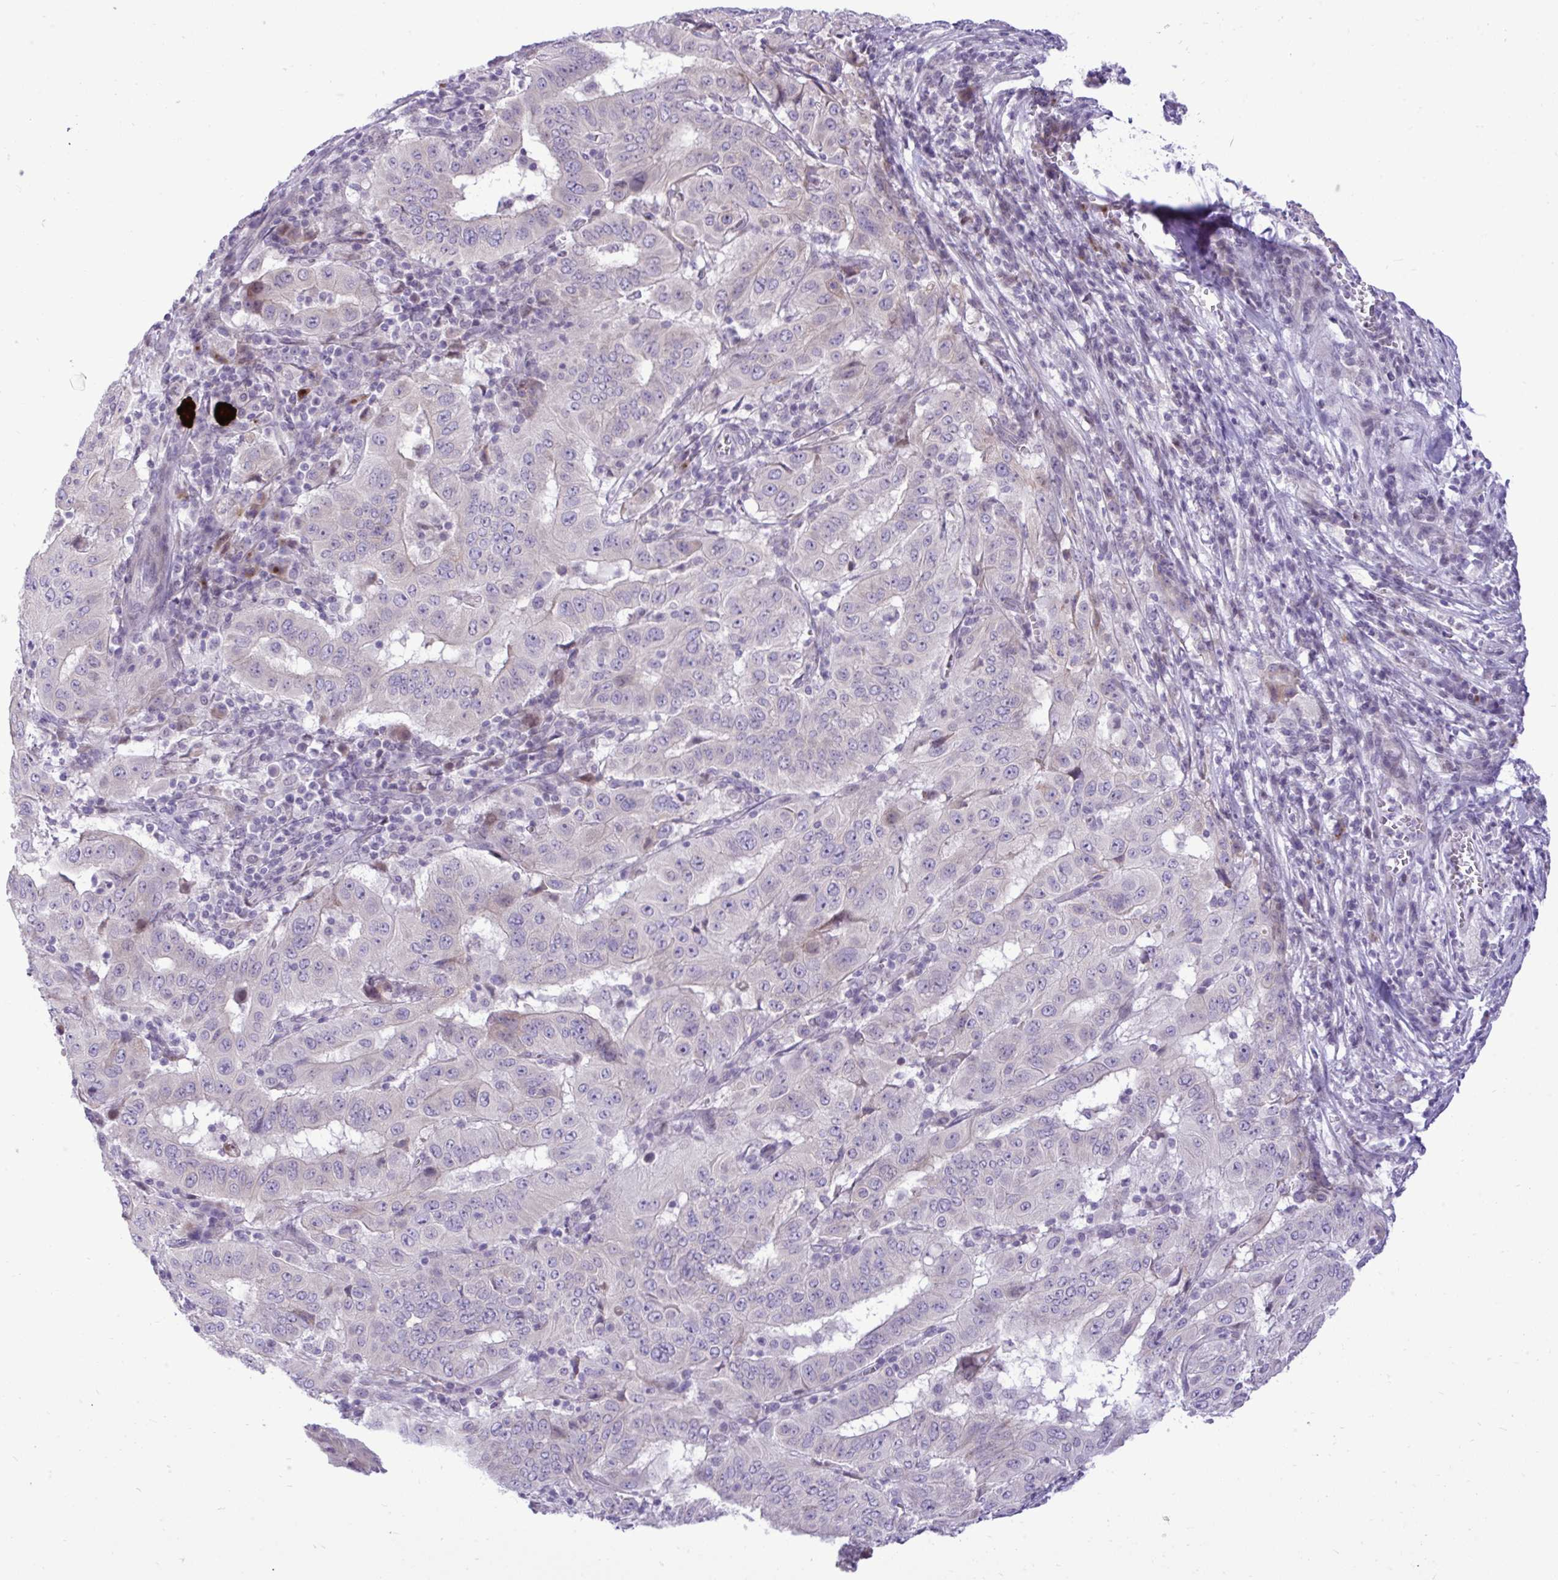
{"staining": {"intensity": "negative", "quantity": "none", "location": "none"}, "tissue": "pancreatic cancer", "cell_type": "Tumor cells", "image_type": "cancer", "snomed": [{"axis": "morphology", "description": "Adenocarcinoma, NOS"}, {"axis": "topography", "description": "Pancreas"}], "caption": "Image shows no protein positivity in tumor cells of adenocarcinoma (pancreatic) tissue. (DAB IHC visualized using brightfield microscopy, high magnification).", "gene": "SPAG1", "patient": {"sex": "male", "age": 63}}